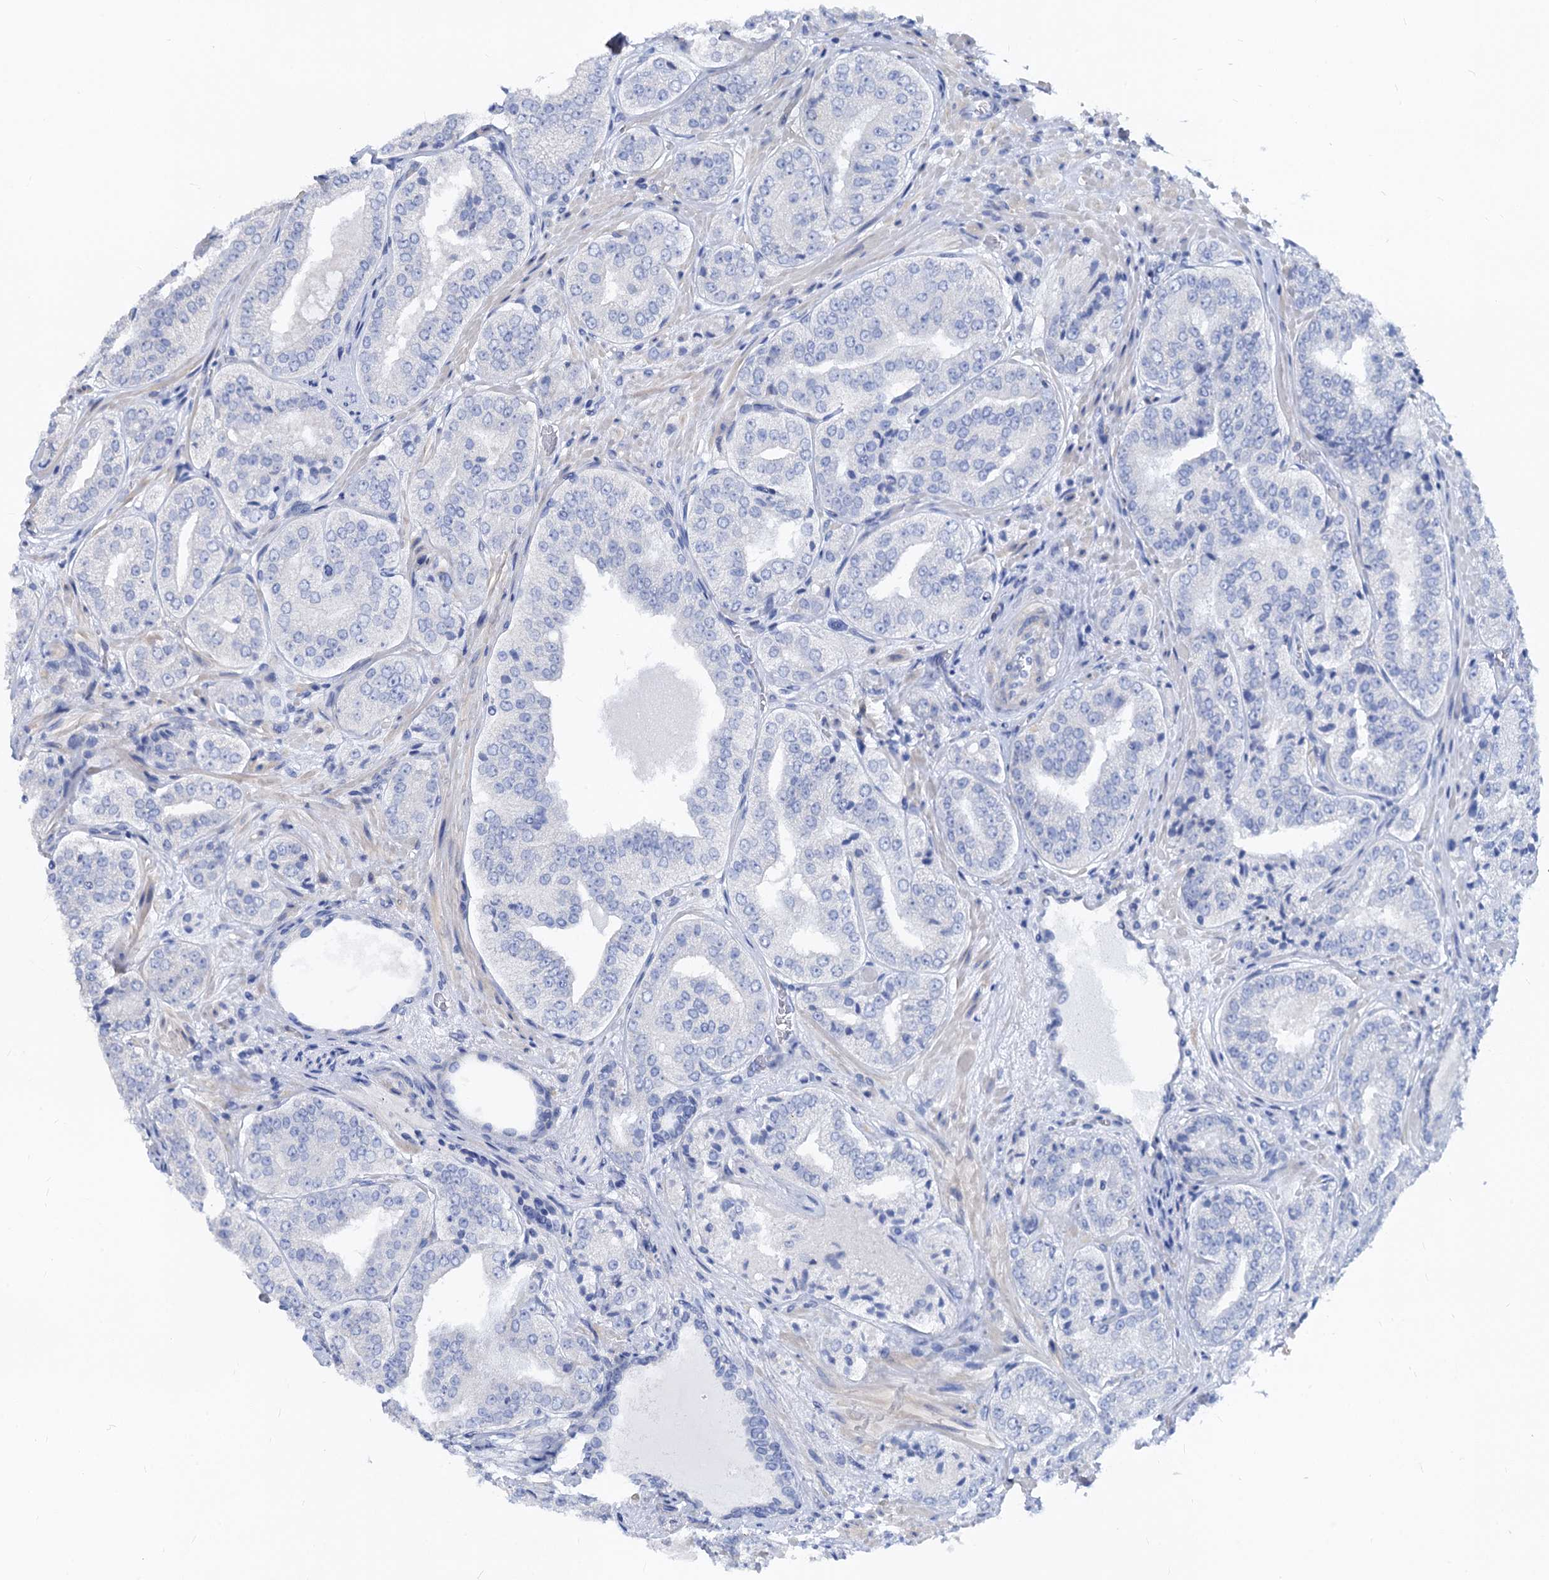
{"staining": {"intensity": "negative", "quantity": "none", "location": "none"}, "tissue": "prostate cancer", "cell_type": "Tumor cells", "image_type": "cancer", "snomed": [{"axis": "morphology", "description": "Adenocarcinoma, High grade"}, {"axis": "topography", "description": "Prostate"}], "caption": "Prostate cancer (high-grade adenocarcinoma) was stained to show a protein in brown. There is no significant staining in tumor cells.", "gene": "RBP3", "patient": {"sex": "male", "age": 71}}